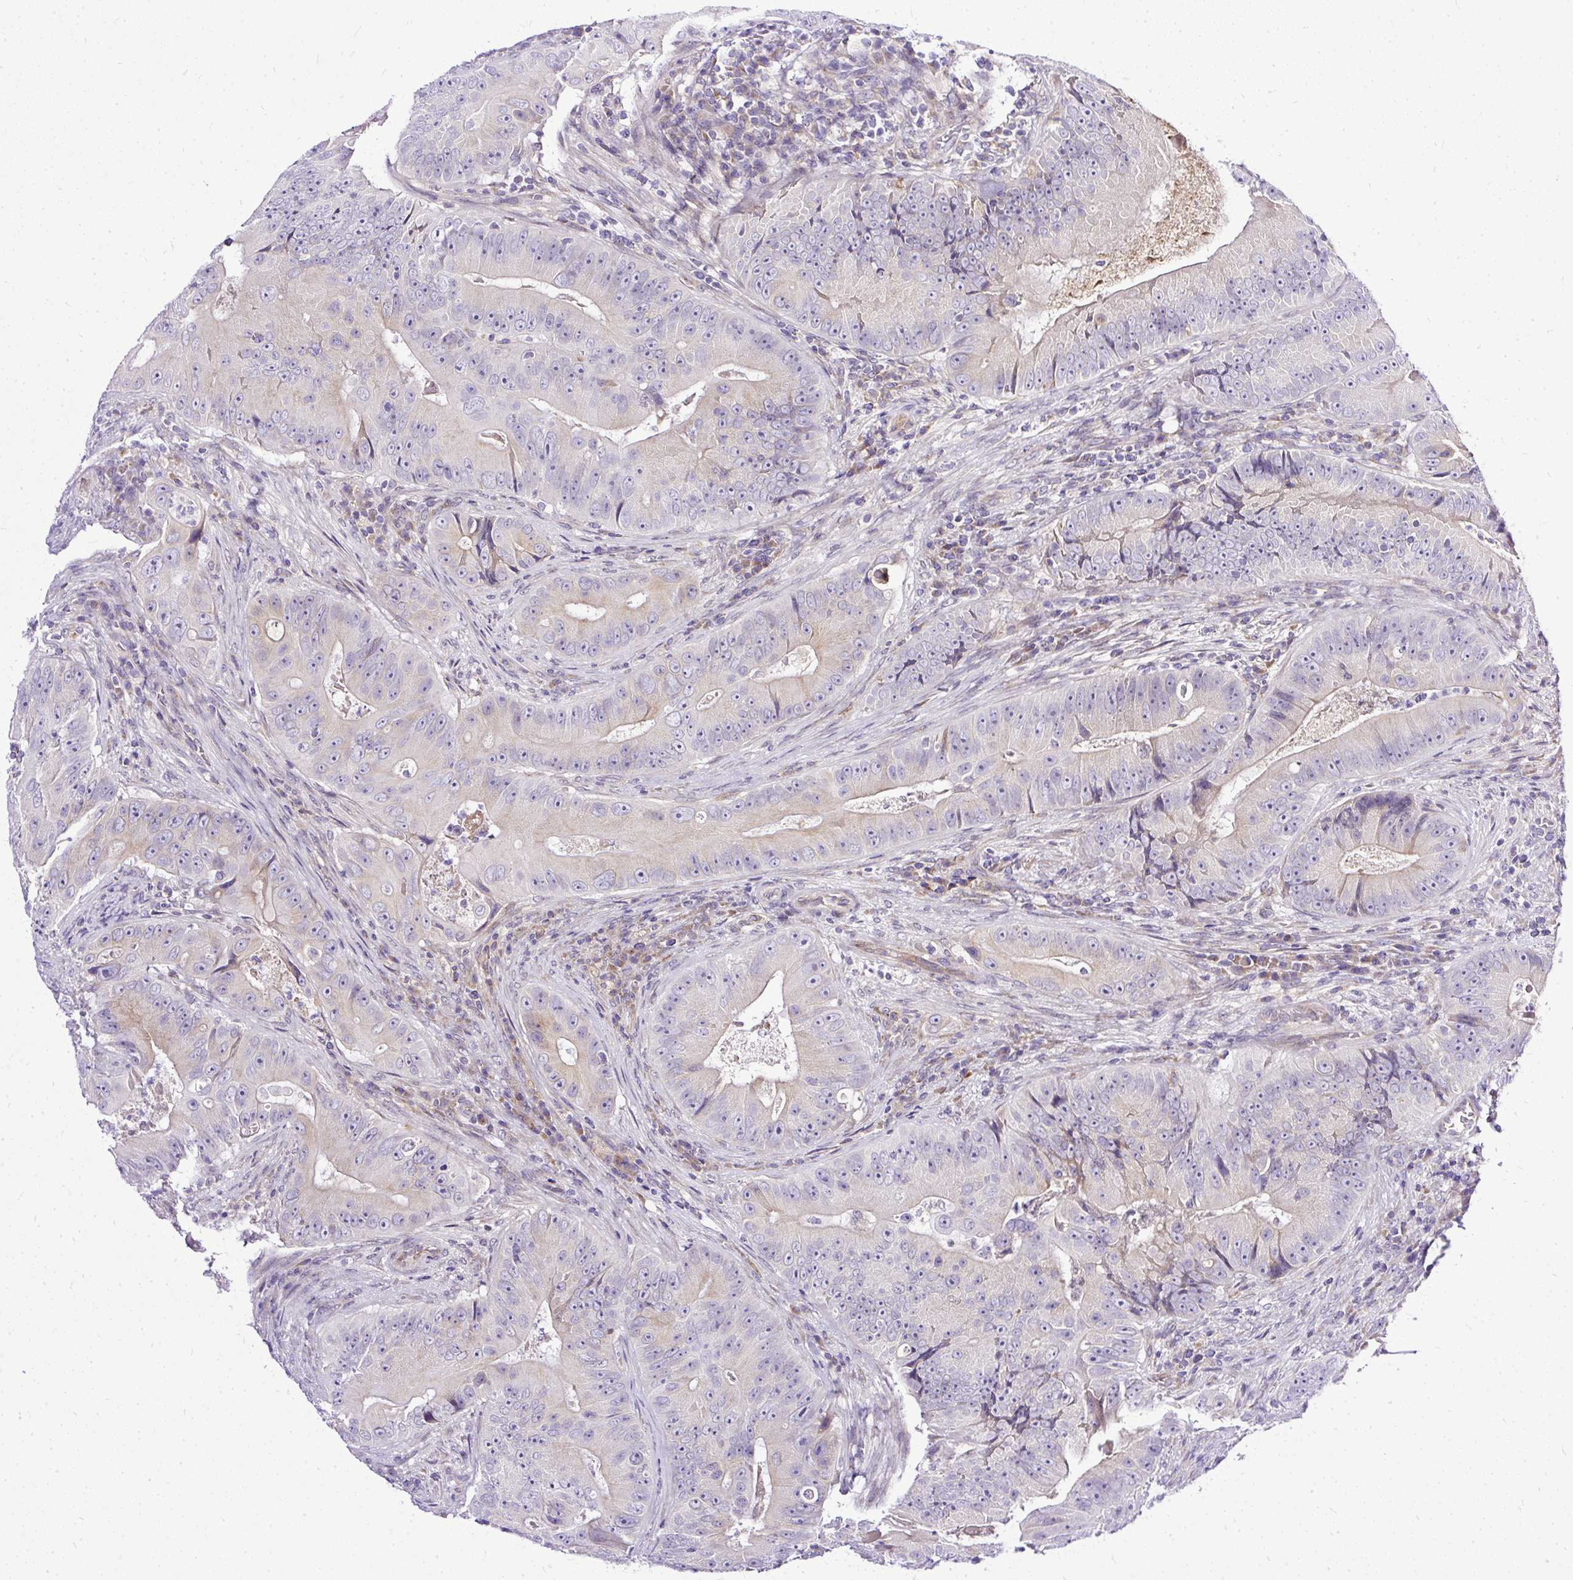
{"staining": {"intensity": "weak", "quantity": "<25%", "location": "cytoplasmic/membranous"}, "tissue": "colorectal cancer", "cell_type": "Tumor cells", "image_type": "cancer", "snomed": [{"axis": "morphology", "description": "Adenocarcinoma, NOS"}, {"axis": "topography", "description": "Colon"}], "caption": "This is an immunohistochemistry (IHC) photomicrograph of human adenocarcinoma (colorectal). There is no expression in tumor cells.", "gene": "AMFR", "patient": {"sex": "female", "age": 86}}